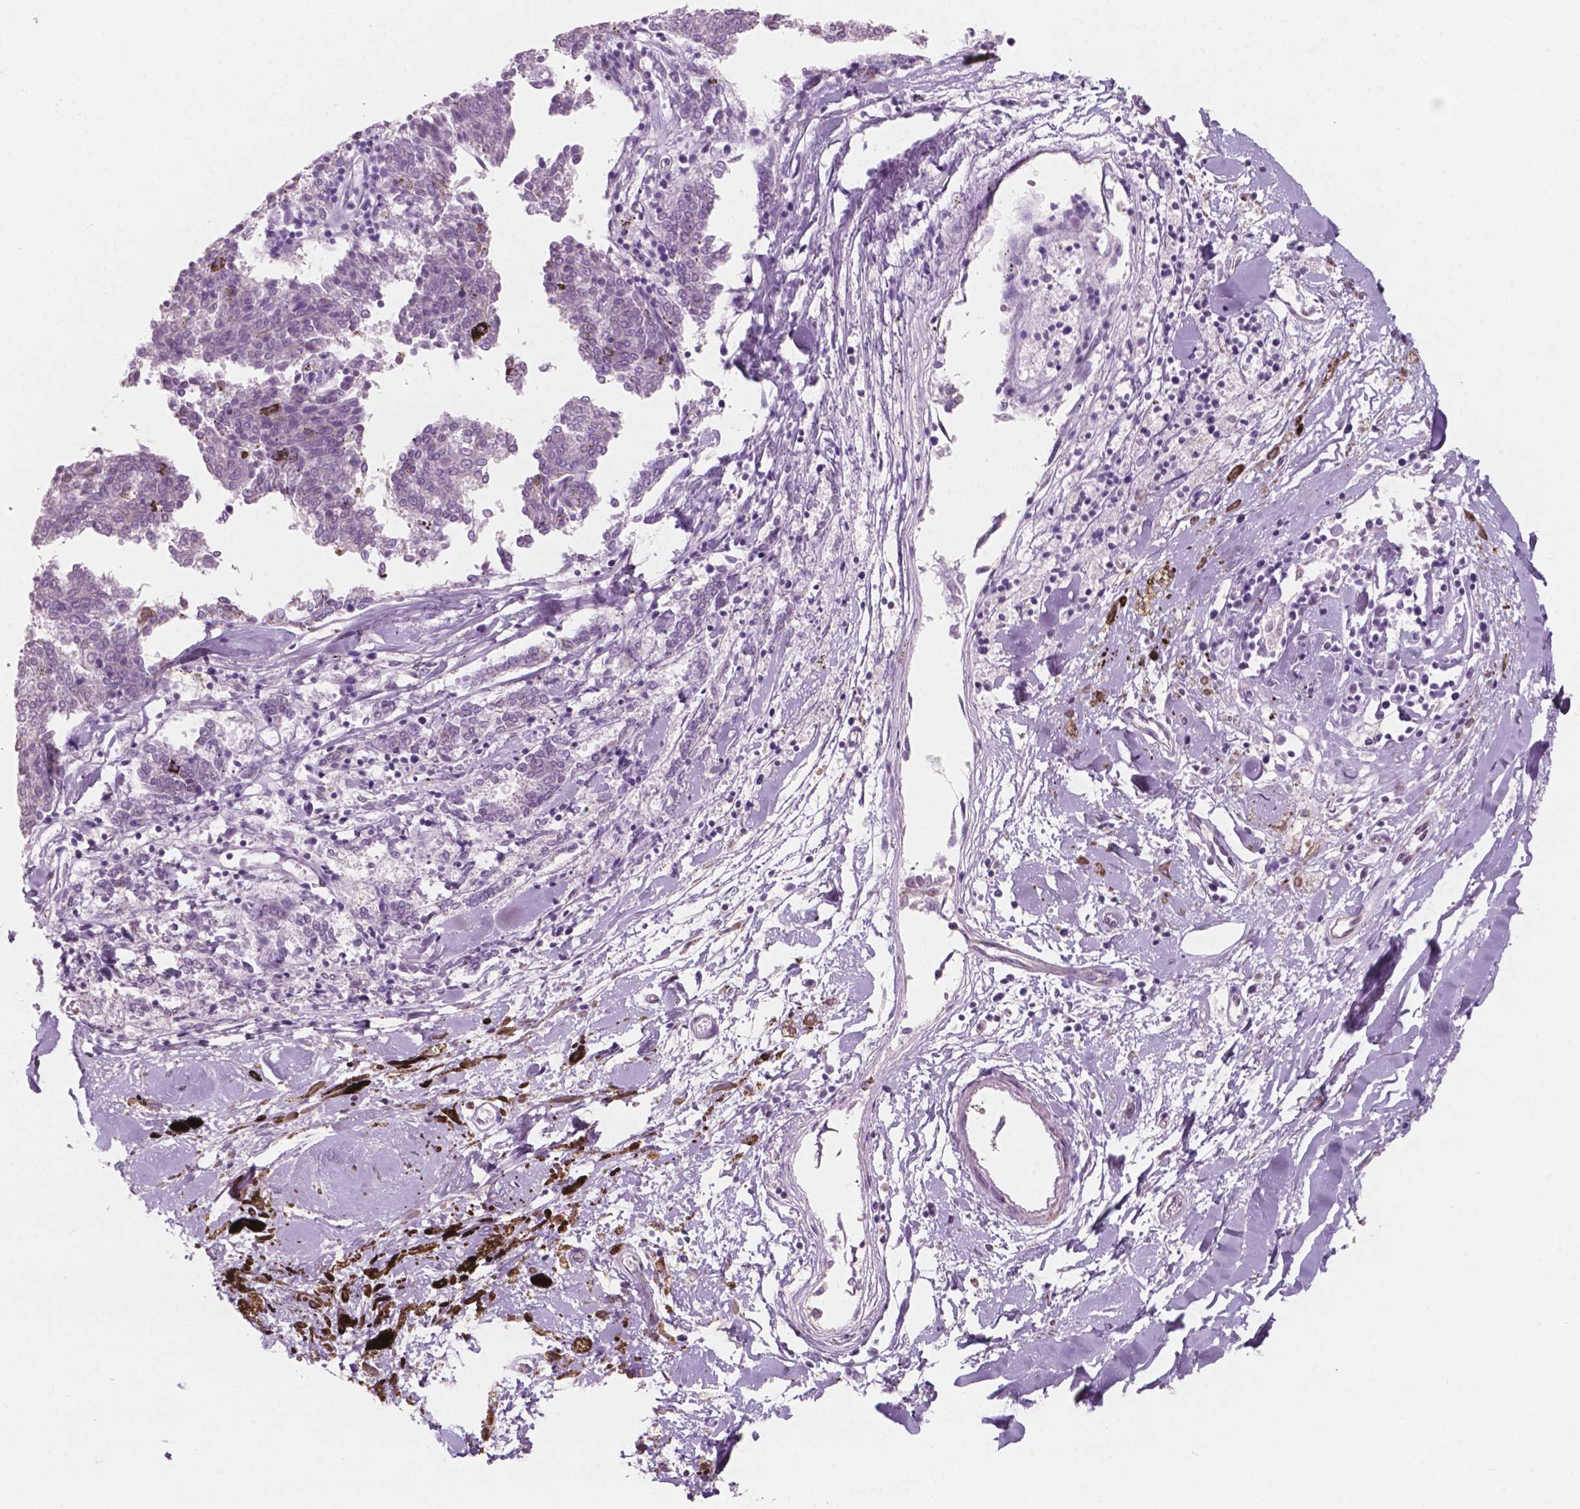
{"staining": {"intensity": "negative", "quantity": "none", "location": "none"}, "tissue": "melanoma", "cell_type": "Tumor cells", "image_type": "cancer", "snomed": [{"axis": "morphology", "description": "Malignant melanoma, NOS"}, {"axis": "topography", "description": "Skin"}], "caption": "DAB (3,3'-diaminobenzidine) immunohistochemical staining of human malignant melanoma demonstrates no significant staining in tumor cells.", "gene": "AWAT1", "patient": {"sex": "female", "age": 72}}